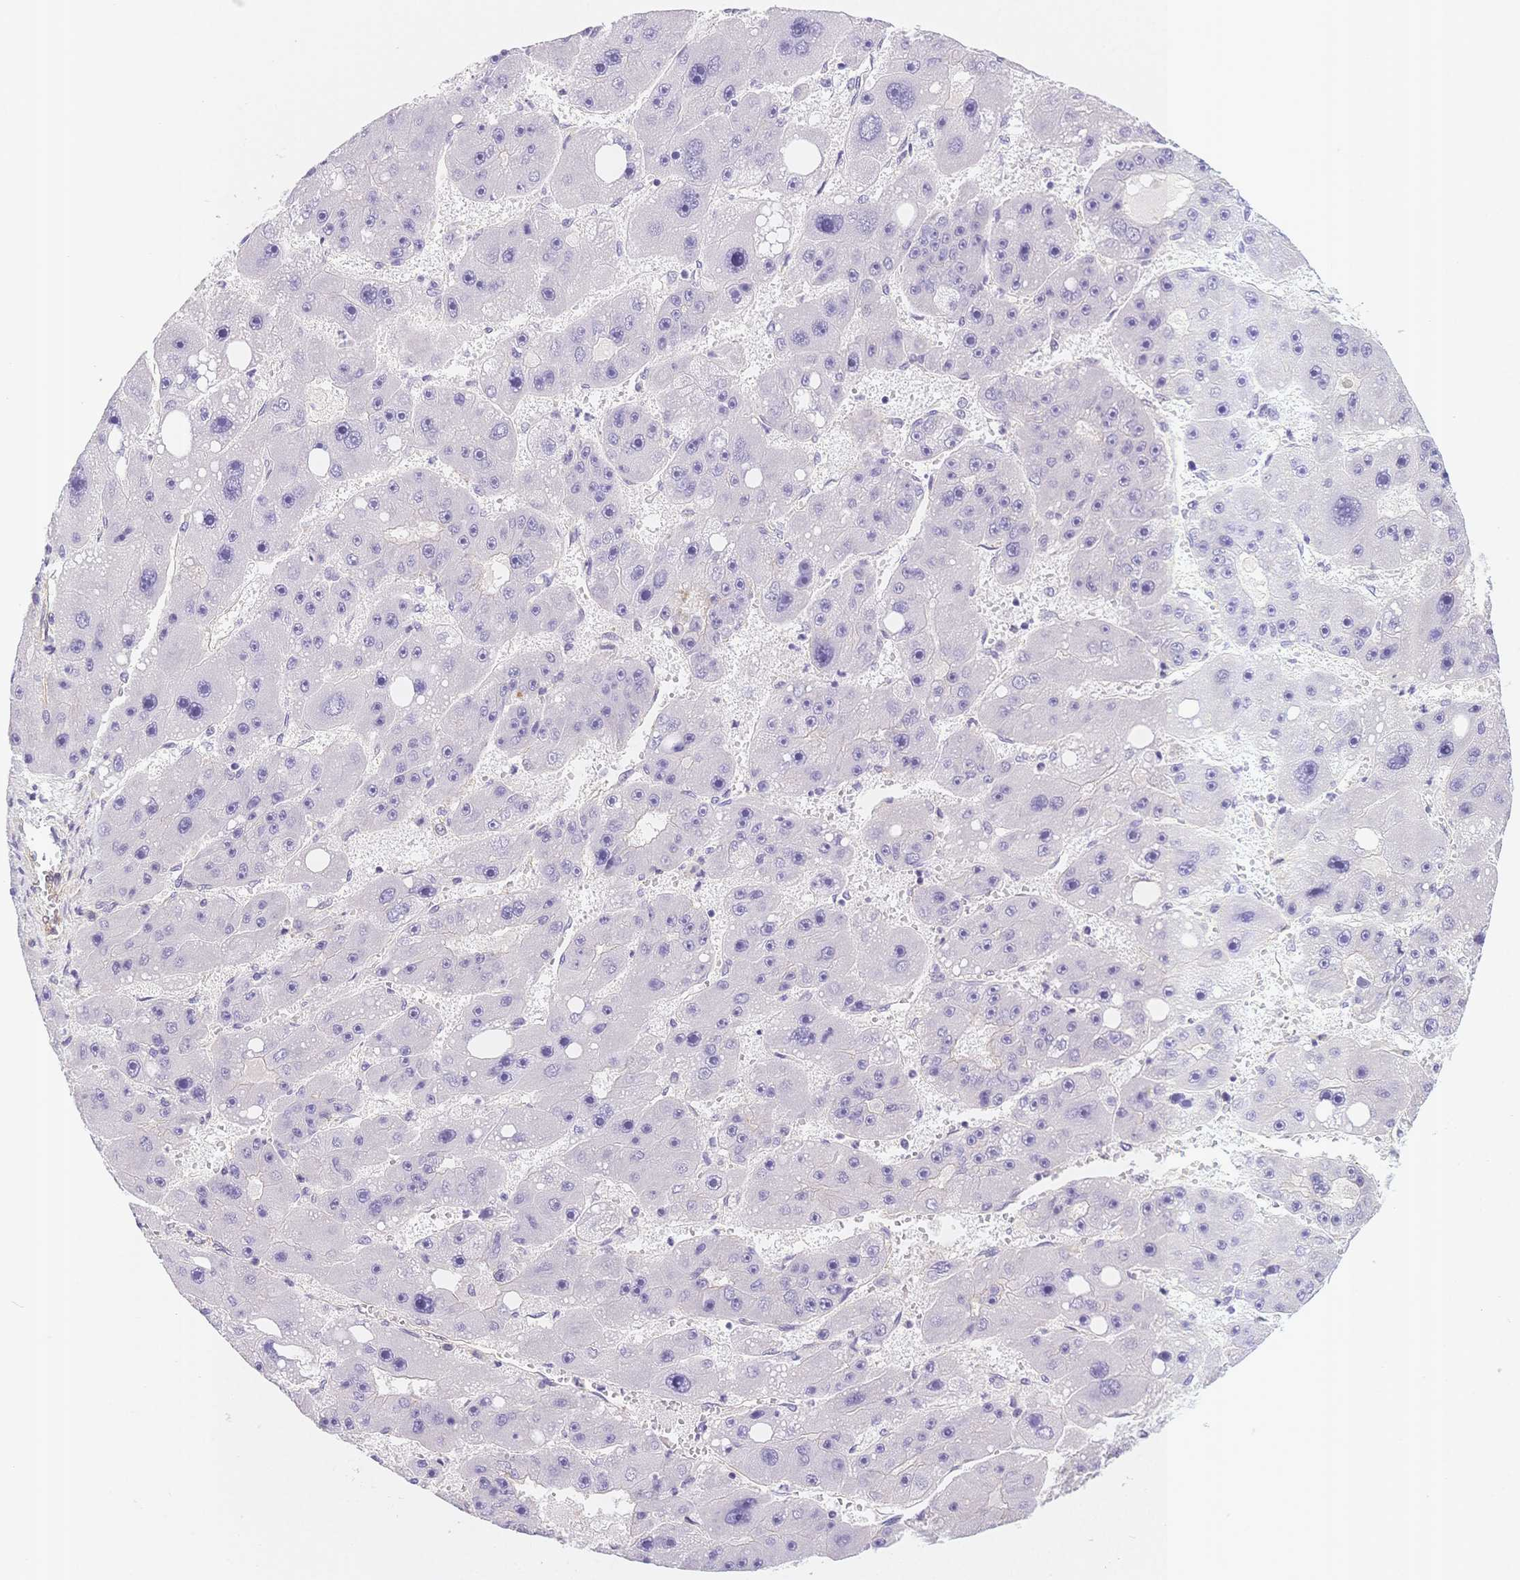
{"staining": {"intensity": "negative", "quantity": "none", "location": "none"}, "tissue": "liver cancer", "cell_type": "Tumor cells", "image_type": "cancer", "snomed": [{"axis": "morphology", "description": "Carcinoma, Hepatocellular, NOS"}, {"axis": "topography", "description": "Liver"}], "caption": "The image shows no significant positivity in tumor cells of liver hepatocellular carcinoma.", "gene": "CSN1S1", "patient": {"sex": "female", "age": 61}}